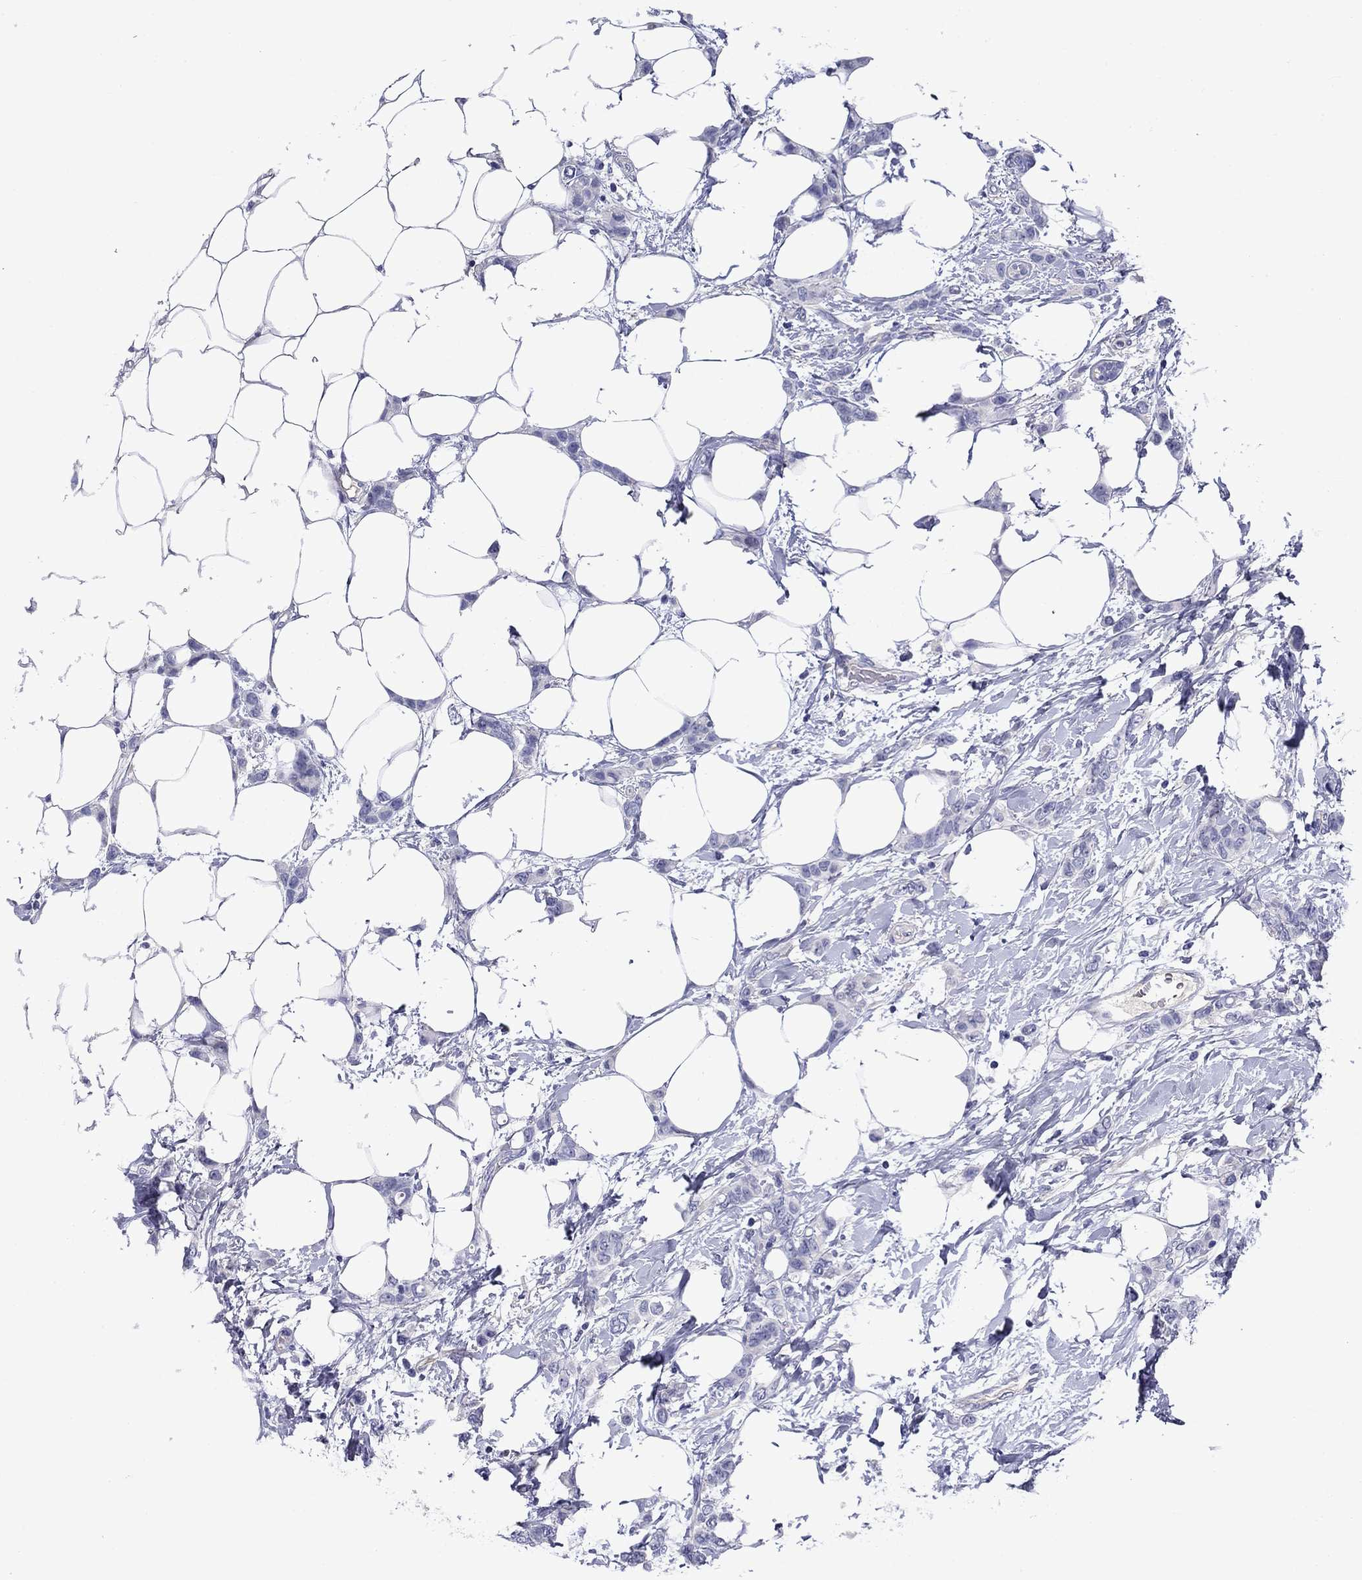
{"staining": {"intensity": "negative", "quantity": "none", "location": "none"}, "tissue": "breast cancer", "cell_type": "Tumor cells", "image_type": "cancer", "snomed": [{"axis": "morphology", "description": "Lobular carcinoma"}, {"axis": "topography", "description": "Breast"}], "caption": "A high-resolution micrograph shows immunohistochemistry staining of breast cancer, which reveals no significant expression in tumor cells. (IHC, brightfield microscopy, high magnification).", "gene": "CNDP1", "patient": {"sex": "female", "age": 66}}